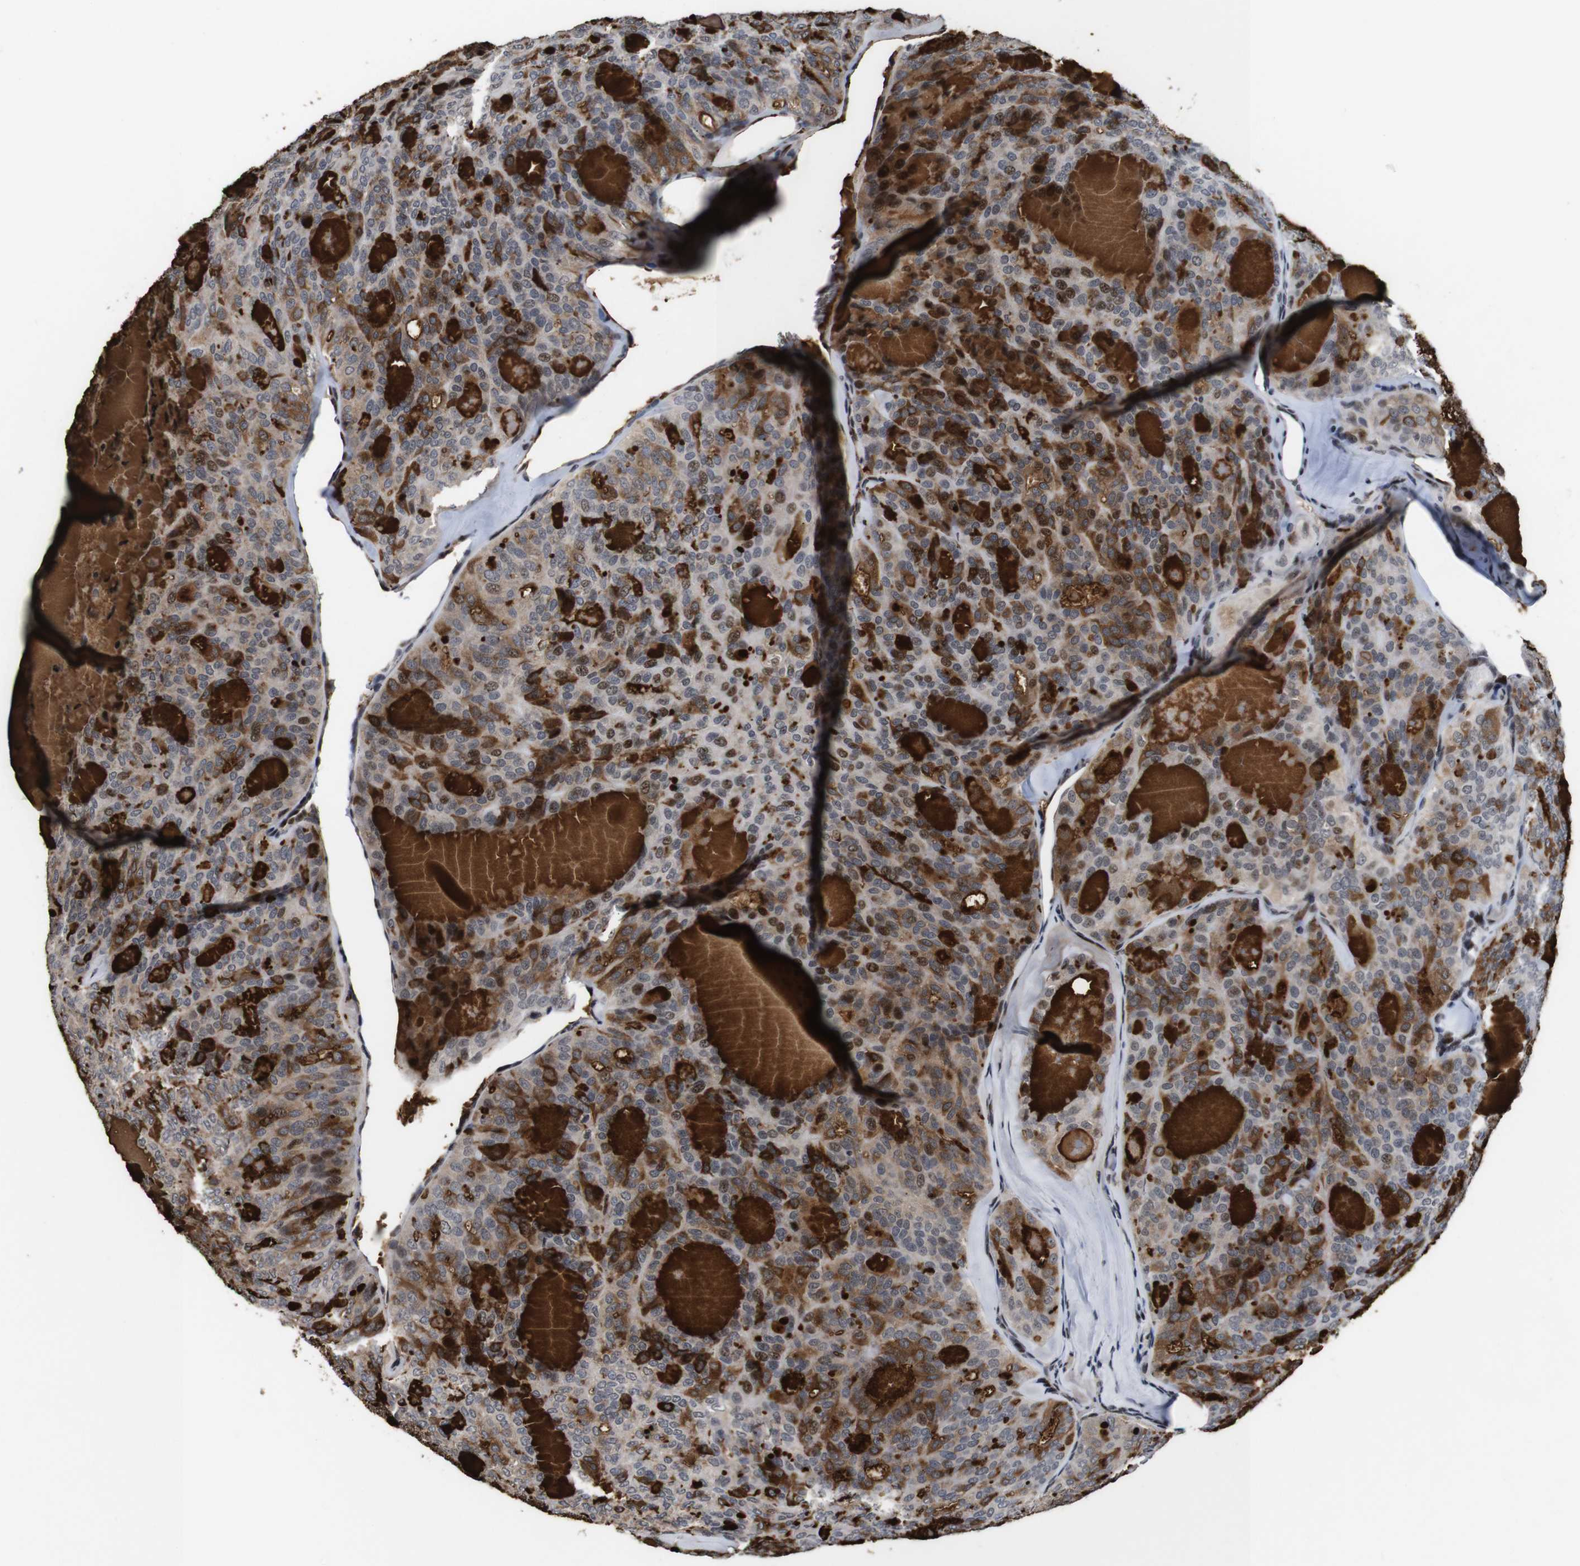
{"staining": {"intensity": "moderate", "quantity": "25%-75%", "location": "cytoplasmic/membranous,nuclear"}, "tissue": "thyroid cancer", "cell_type": "Tumor cells", "image_type": "cancer", "snomed": [{"axis": "morphology", "description": "Follicular adenoma carcinoma, NOS"}, {"axis": "topography", "description": "Thyroid gland"}], "caption": "High-power microscopy captured an IHC histopathology image of thyroid cancer, revealing moderate cytoplasmic/membranous and nuclear positivity in approximately 25%-75% of tumor cells.", "gene": "EIF4G1", "patient": {"sex": "male", "age": 75}}